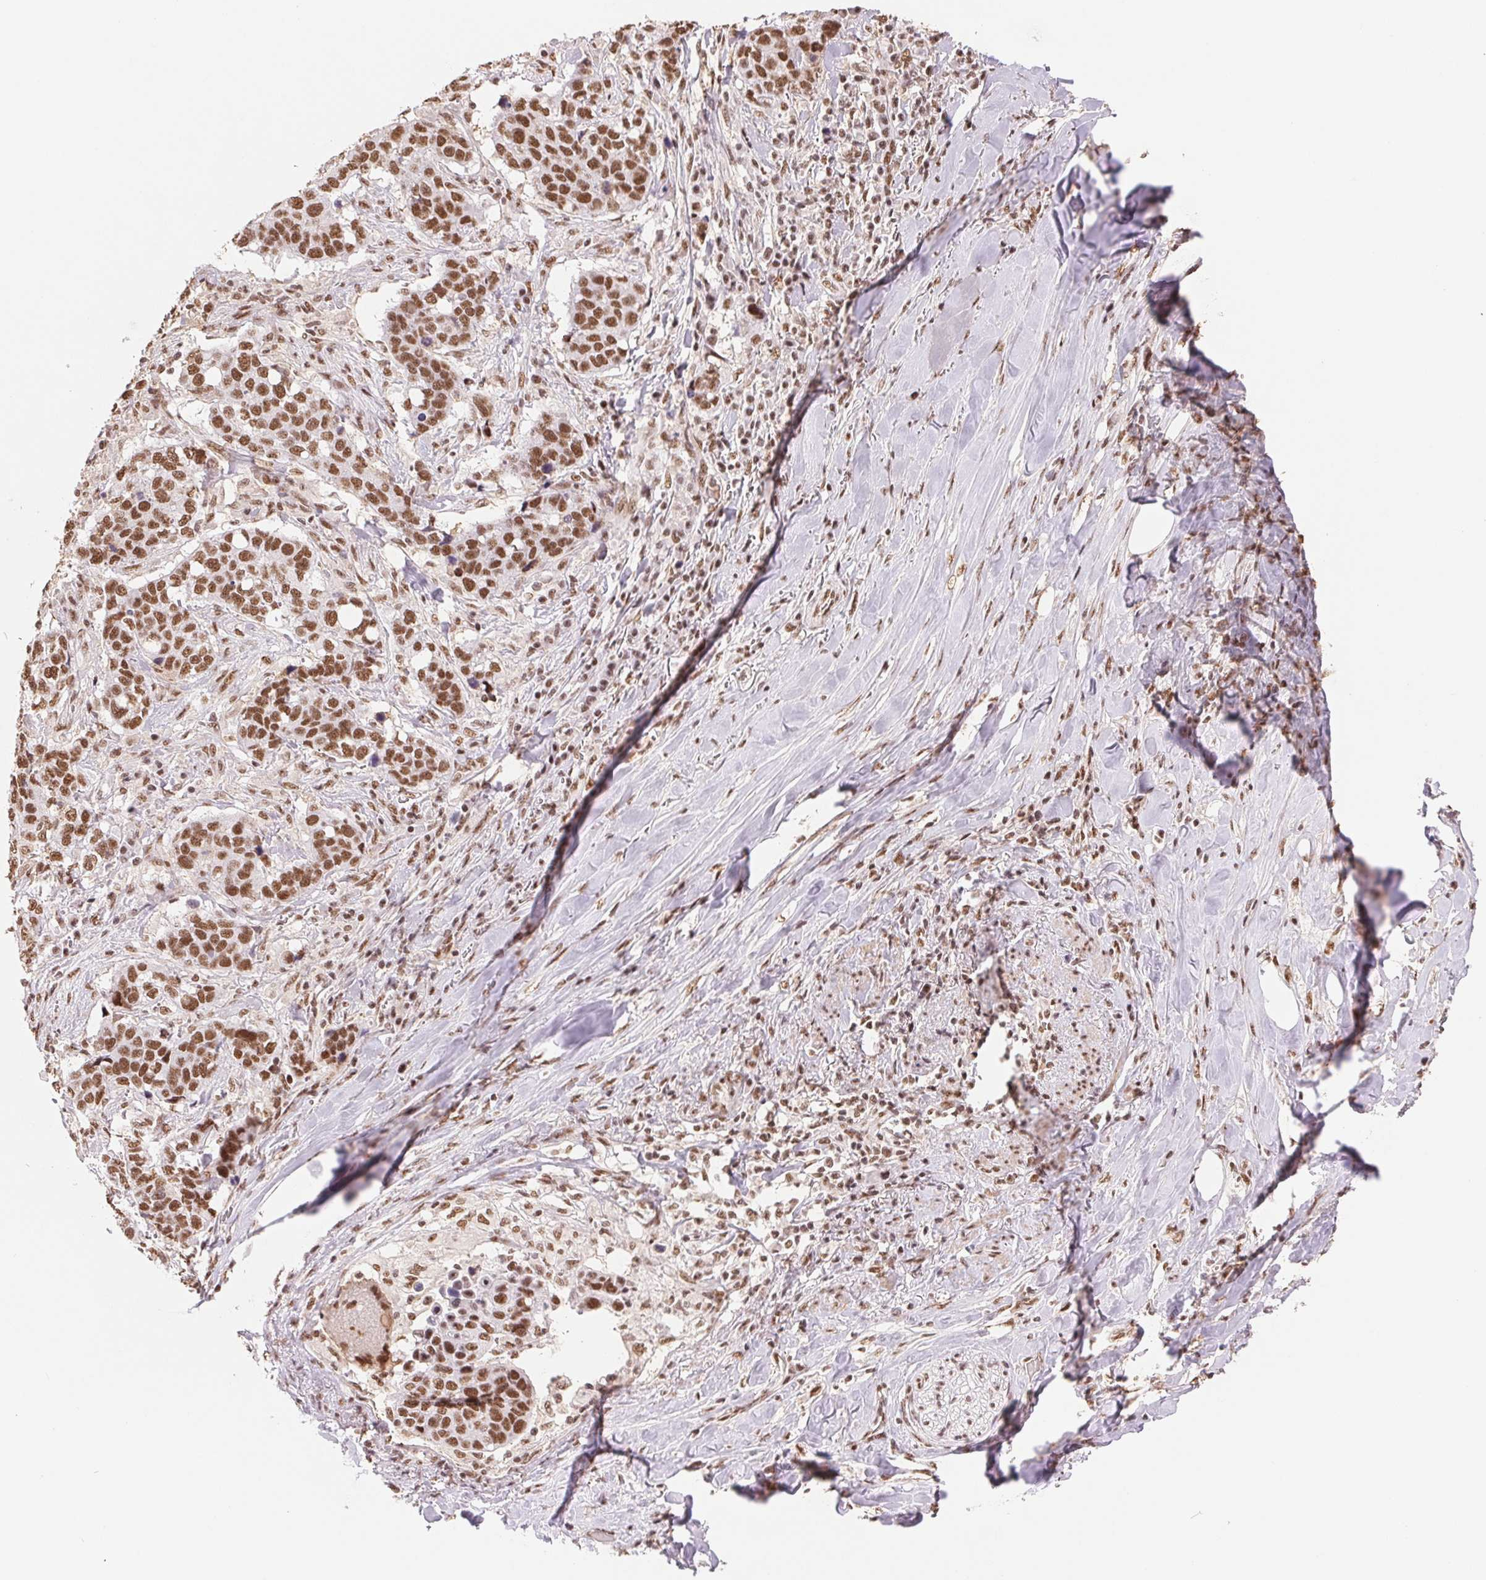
{"staining": {"intensity": "strong", "quantity": ">75%", "location": "nuclear"}, "tissue": "lung cancer", "cell_type": "Tumor cells", "image_type": "cancer", "snomed": [{"axis": "morphology", "description": "Squamous cell carcinoma, NOS"}, {"axis": "topography", "description": "Lymph node"}, {"axis": "topography", "description": "Lung"}], "caption": "Lung squamous cell carcinoma stained with a brown dye shows strong nuclear positive staining in about >75% of tumor cells.", "gene": "SREK1", "patient": {"sex": "male", "age": 61}}